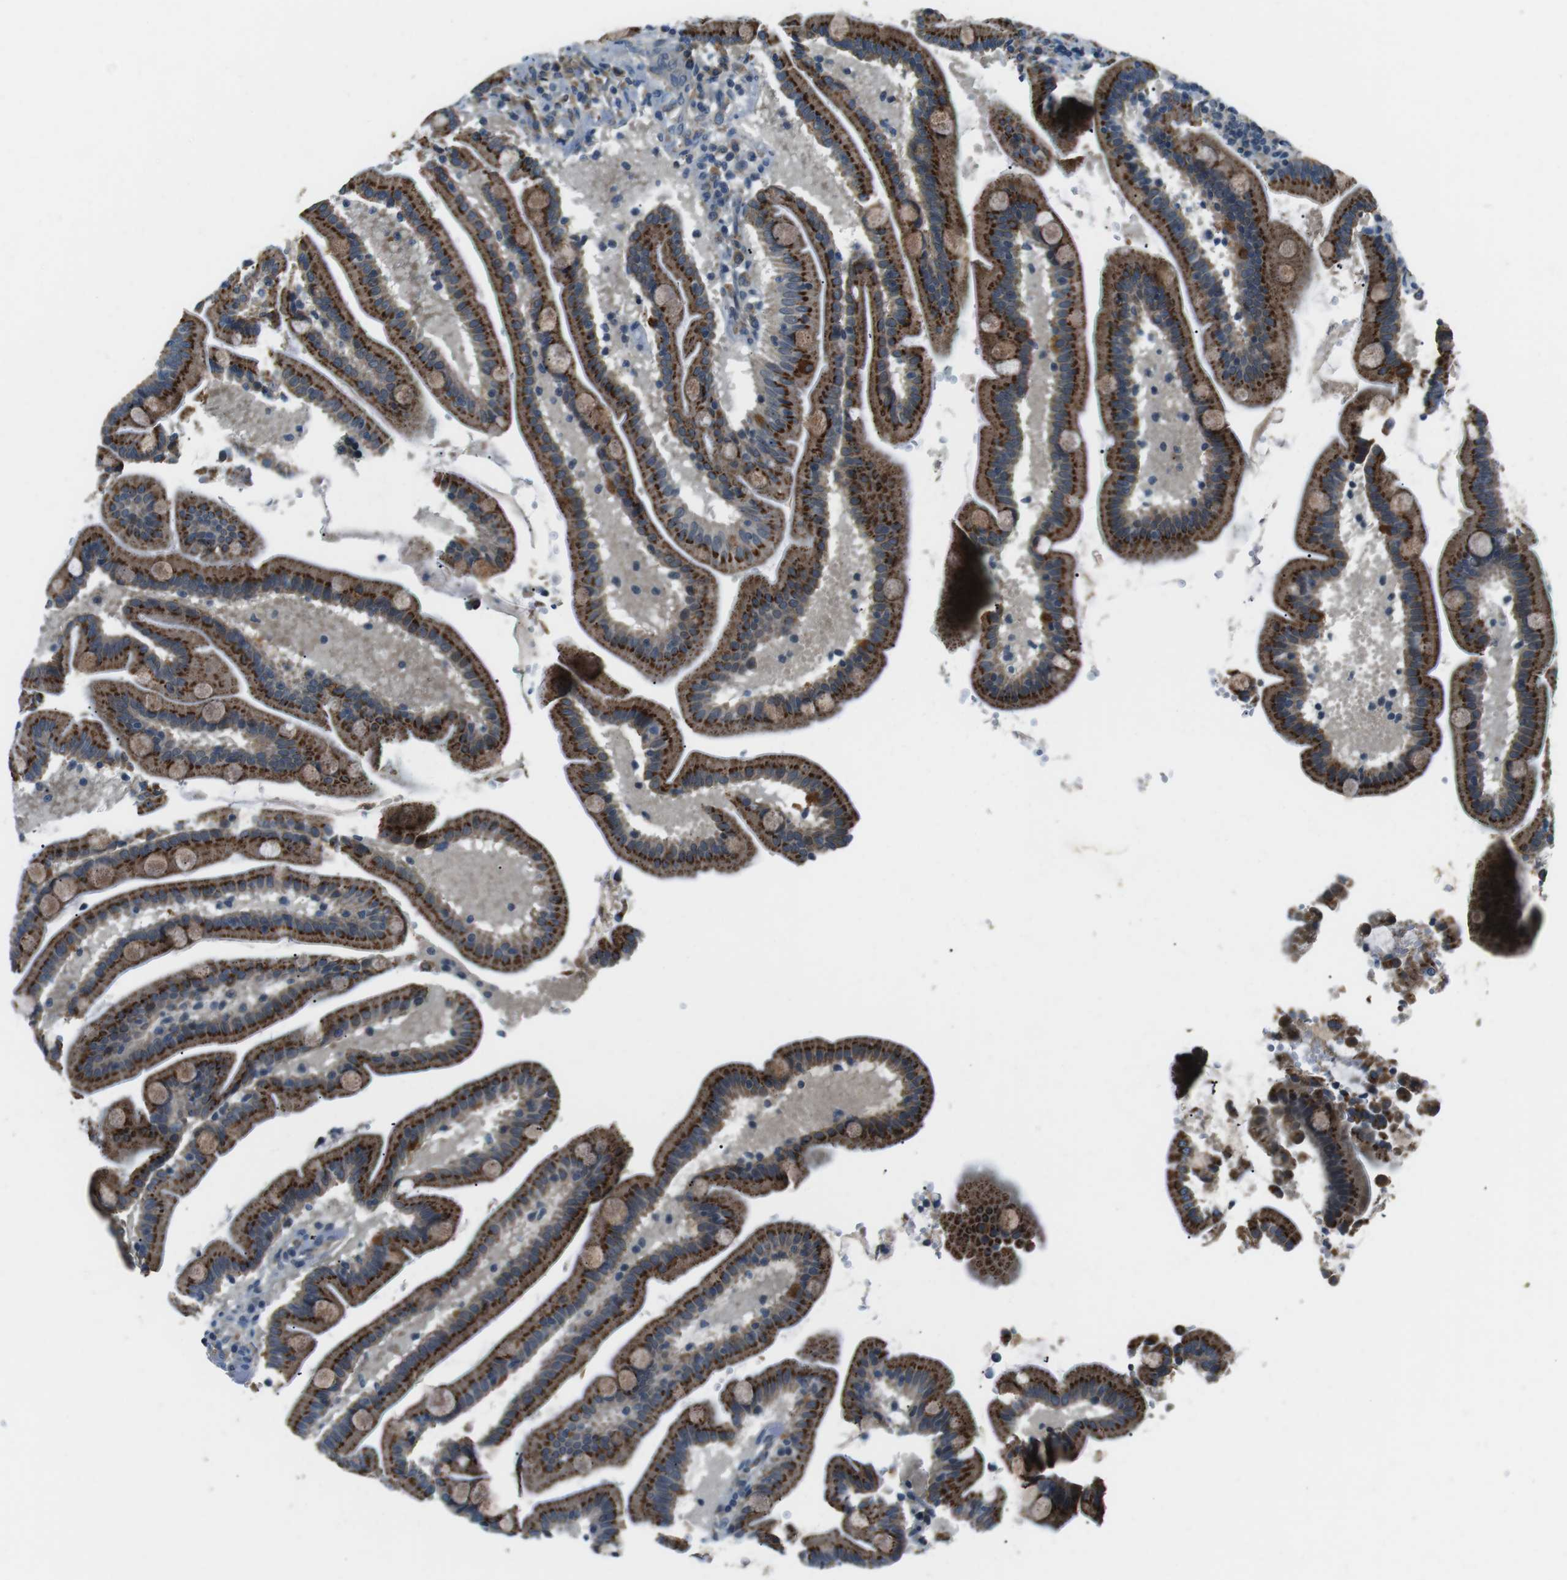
{"staining": {"intensity": "strong", "quantity": ">75%", "location": "cytoplasmic/membranous"}, "tissue": "duodenum", "cell_type": "Glandular cells", "image_type": "normal", "snomed": [{"axis": "morphology", "description": "Normal tissue, NOS"}, {"axis": "topography", "description": "Duodenum"}], "caption": "Strong cytoplasmic/membranous positivity for a protein is identified in about >75% of glandular cells of benign duodenum using immunohistochemistry (IHC).", "gene": "FAM3B", "patient": {"sex": "male", "age": 54}}